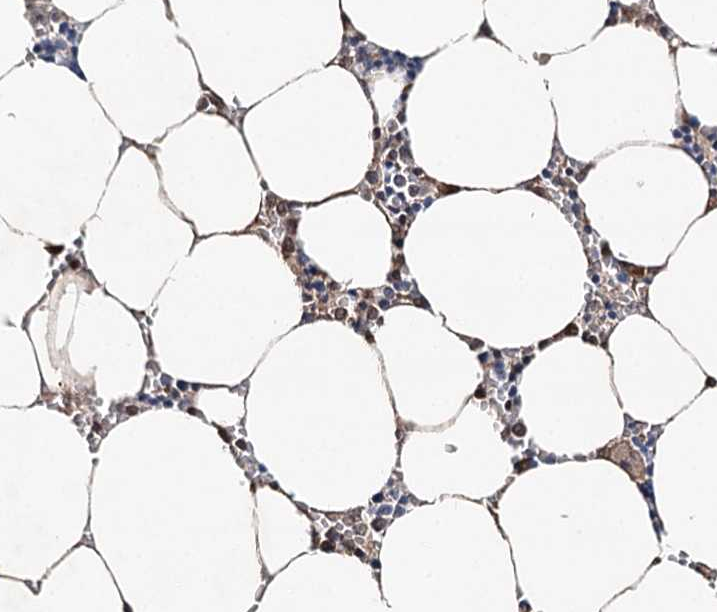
{"staining": {"intensity": "moderate", "quantity": "<25%", "location": "cytoplasmic/membranous,nuclear"}, "tissue": "bone marrow", "cell_type": "Hematopoietic cells", "image_type": "normal", "snomed": [{"axis": "morphology", "description": "Normal tissue, NOS"}, {"axis": "topography", "description": "Bone marrow"}], "caption": "Moderate cytoplasmic/membranous,nuclear protein expression is present in approximately <25% of hematopoietic cells in bone marrow. The staining was performed using DAB (3,3'-diaminobenzidine), with brown indicating positive protein expression. Nuclei are stained blue with hematoxylin.", "gene": "NOPCHAP1", "patient": {"sex": "male", "age": 70}}